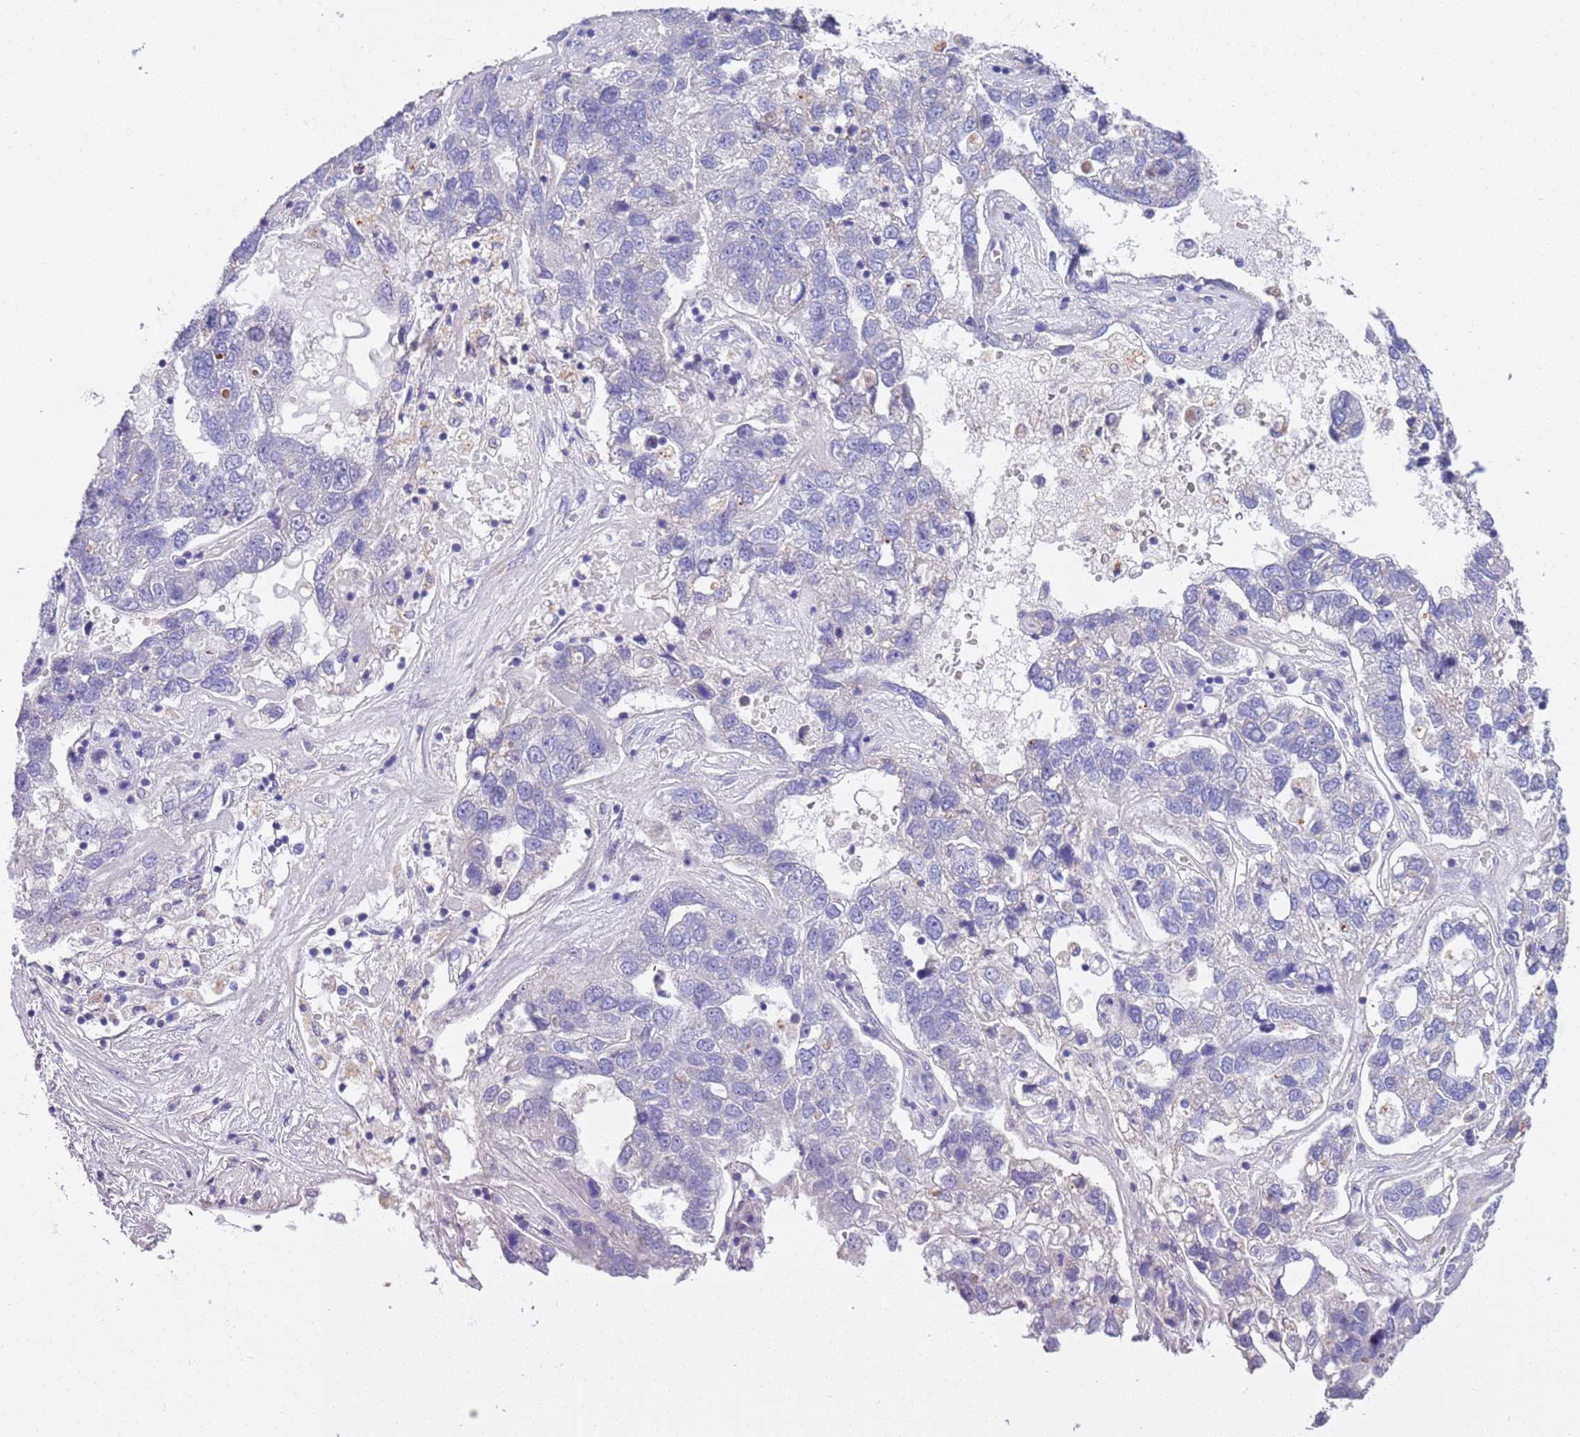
{"staining": {"intensity": "negative", "quantity": "none", "location": "none"}, "tissue": "pancreatic cancer", "cell_type": "Tumor cells", "image_type": "cancer", "snomed": [{"axis": "morphology", "description": "Adenocarcinoma, NOS"}, {"axis": "topography", "description": "Pancreas"}], "caption": "Immunohistochemistry photomicrograph of human pancreatic adenocarcinoma stained for a protein (brown), which shows no staining in tumor cells.", "gene": "BRMS1L", "patient": {"sex": "female", "age": 61}}